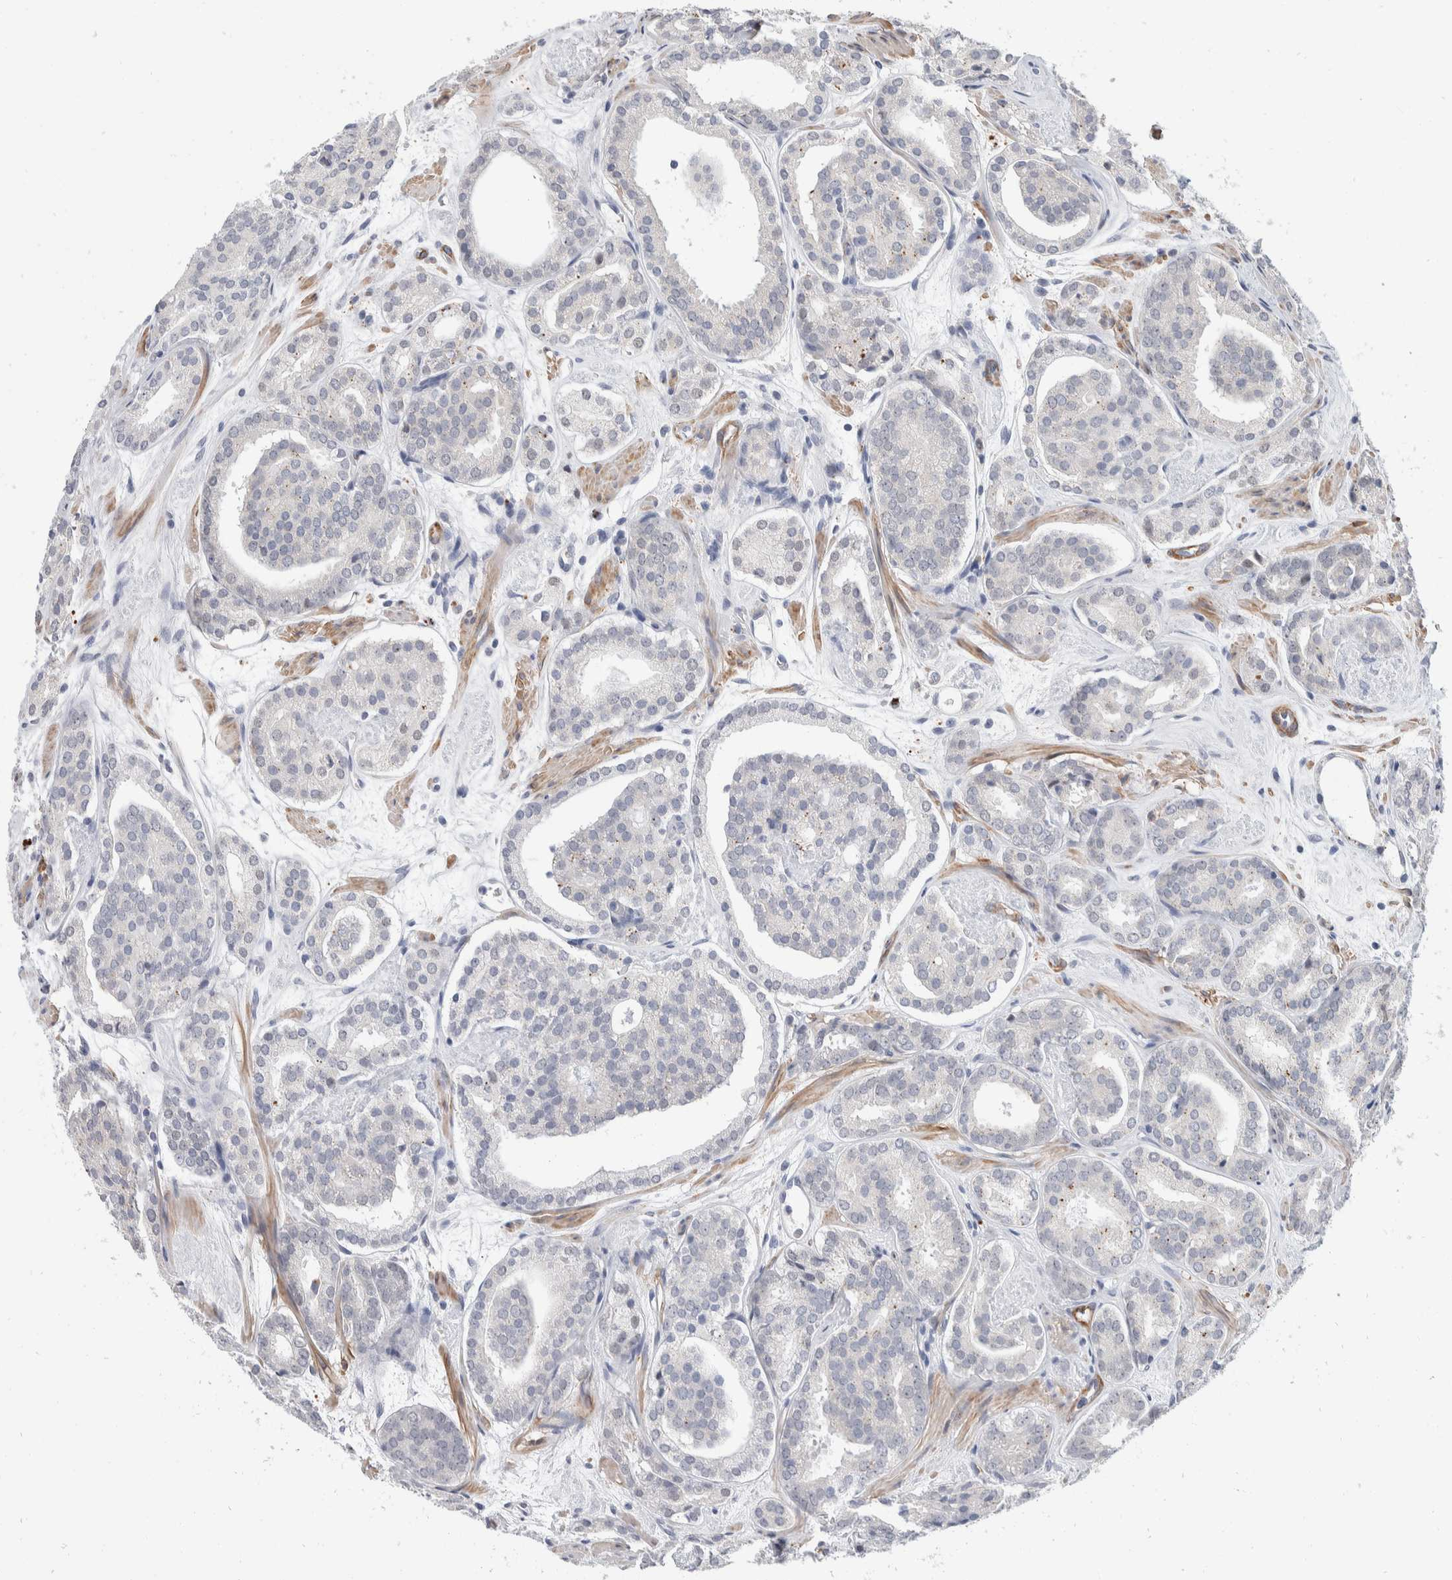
{"staining": {"intensity": "negative", "quantity": "none", "location": "none"}, "tissue": "prostate cancer", "cell_type": "Tumor cells", "image_type": "cancer", "snomed": [{"axis": "morphology", "description": "Adenocarcinoma, Low grade"}, {"axis": "topography", "description": "Prostate"}], "caption": "The immunohistochemistry (IHC) histopathology image has no significant staining in tumor cells of prostate cancer (adenocarcinoma (low-grade)) tissue.", "gene": "CATSPERD", "patient": {"sex": "male", "age": 69}}